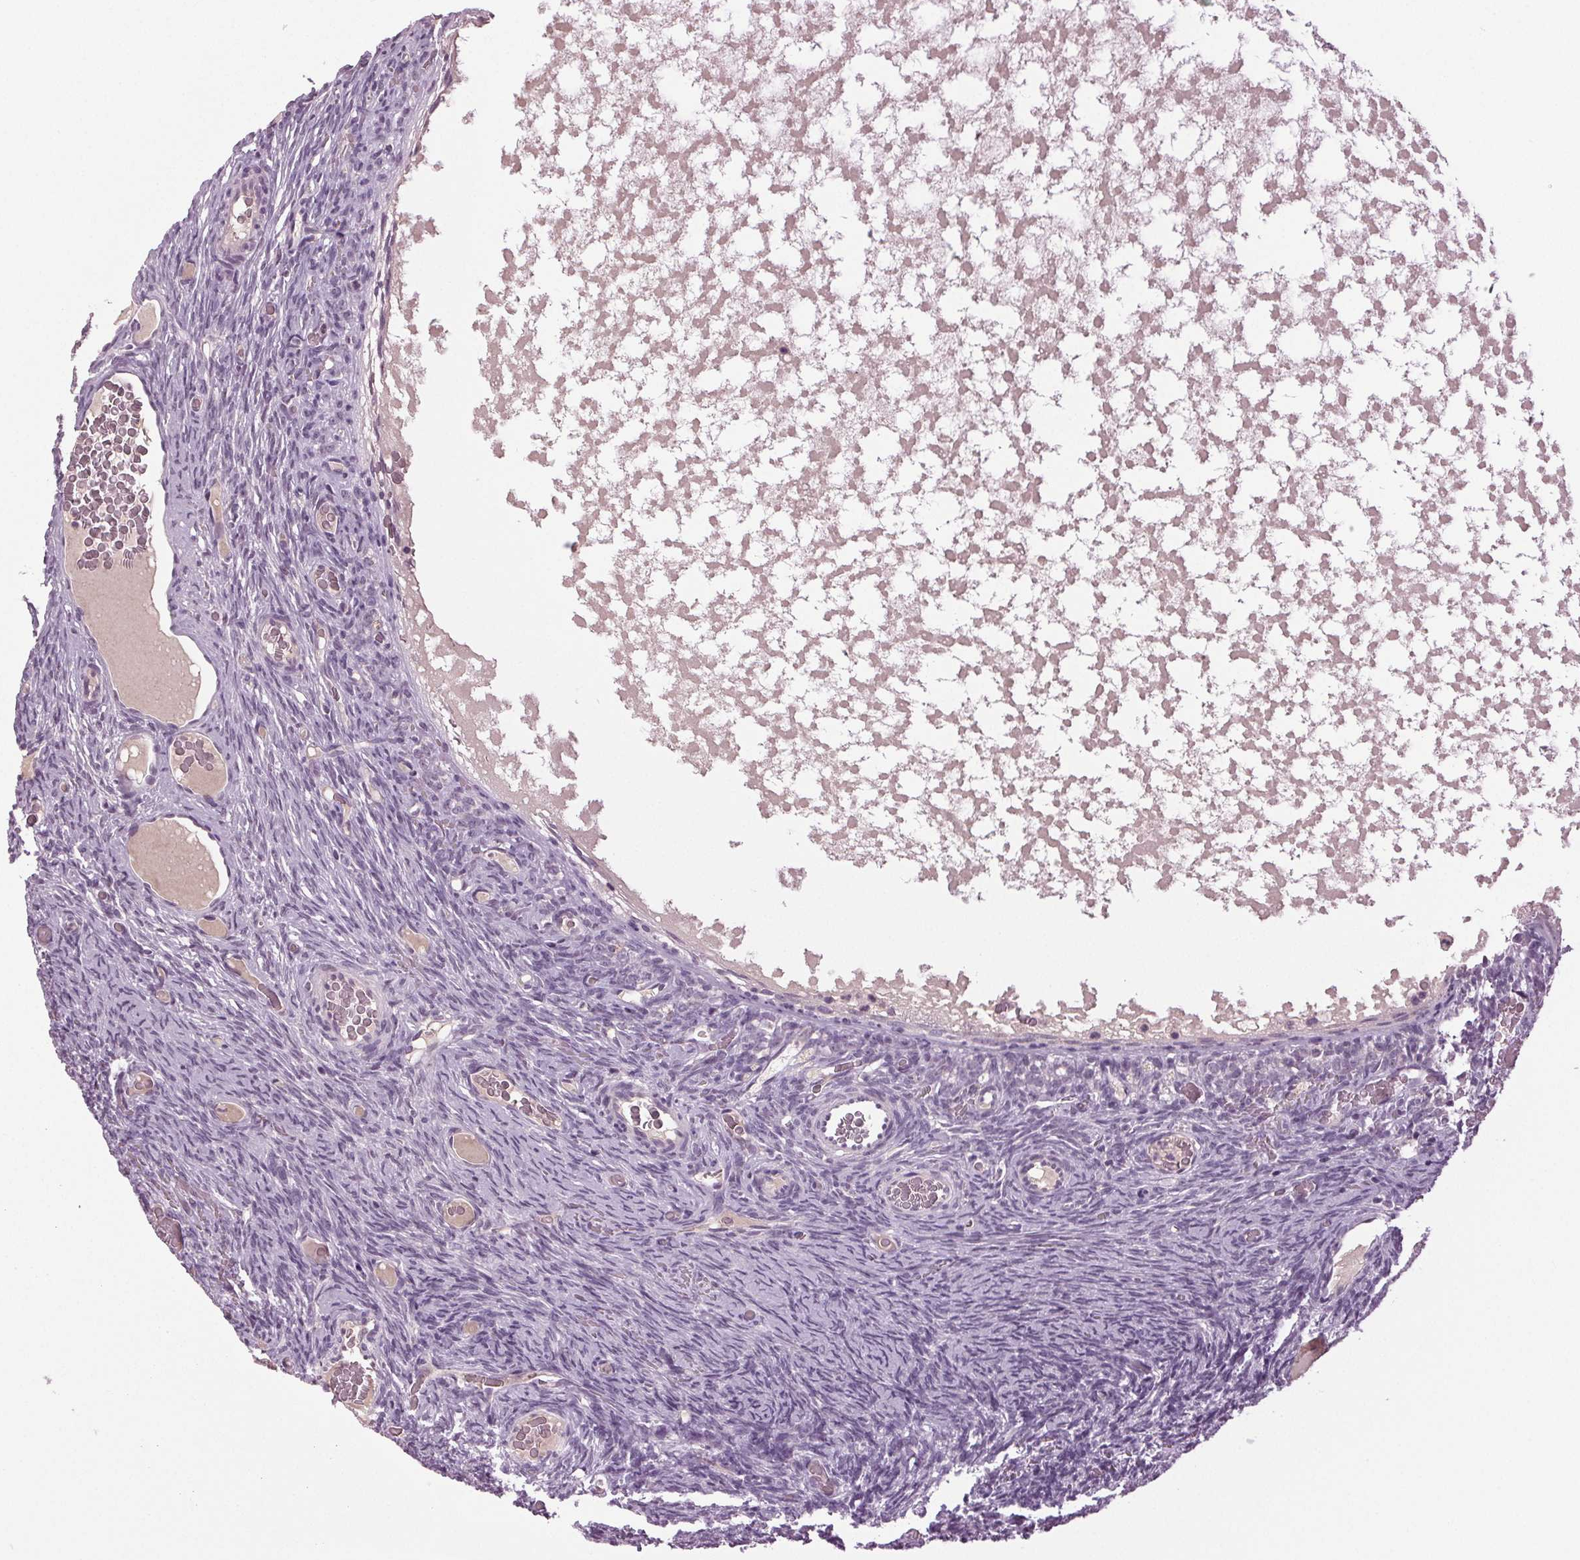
{"staining": {"intensity": "negative", "quantity": "none", "location": "none"}, "tissue": "ovary", "cell_type": "Ovarian stroma cells", "image_type": "normal", "snomed": [{"axis": "morphology", "description": "Normal tissue, NOS"}, {"axis": "topography", "description": "Ovary"}], "caption": "IHC histopathology image of benign ovary: human ovary stained with DAB shows no significant protein positivity in ovarian stroma cells.", "gene": "DNAH12", "patient": {"sex": "female", "age": 34}}